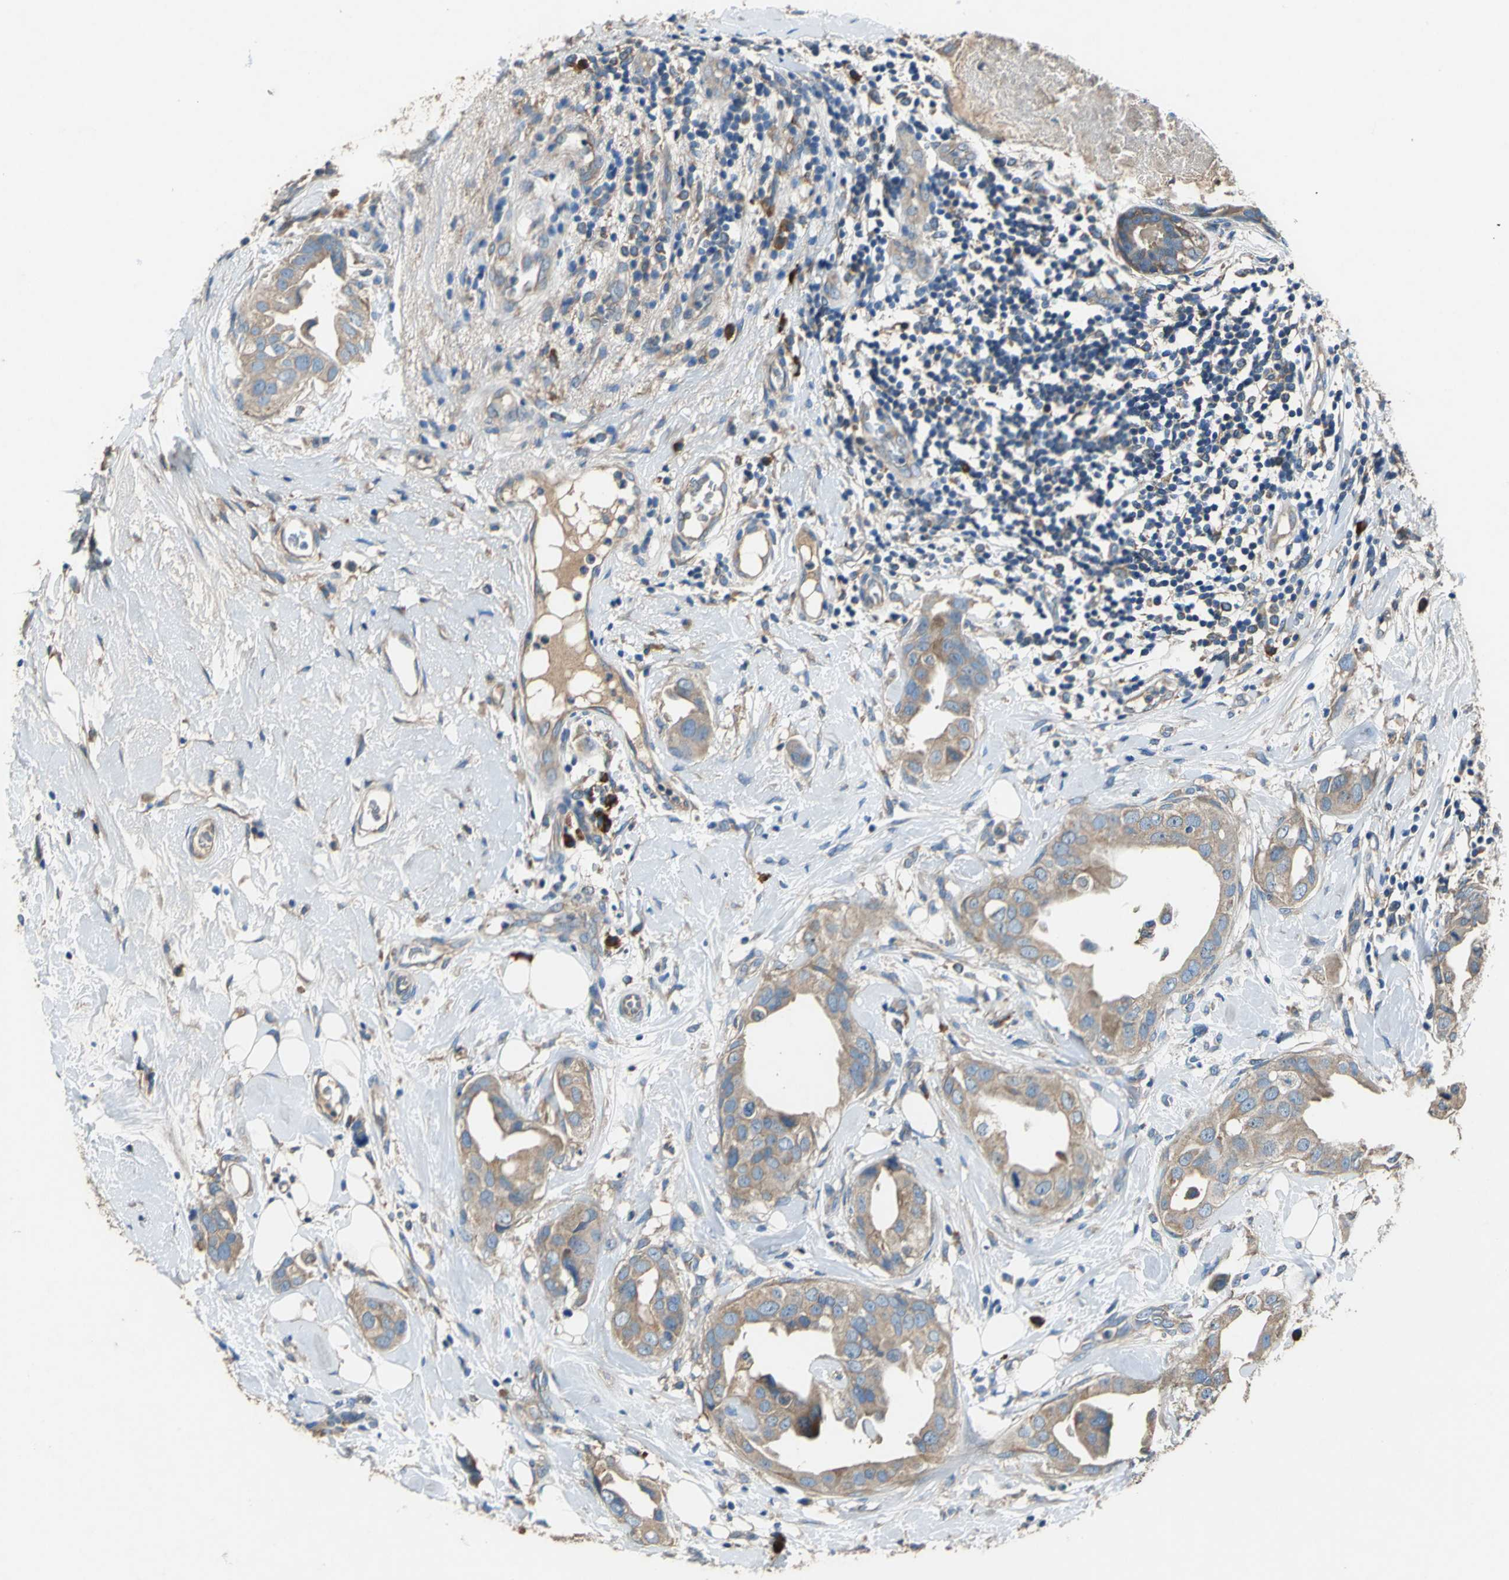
{"staining": {"intensity": "moderate", "quantity": ">75%", "location": "cytoplasmic/membranous"}, "tissue": "breast cancer", "cell_type": "Tumor cells", "image_type": "cancer", "snomed": [{"axis": "morphology", "description": "Duct carcinoma"}, {"axis": "topography", "description": "Breast"}], "caption": "DAB (3,3'-diaminobenzidine) immunohistochemical staining of human invasive ductal carcinoma (breast) exhibits moderate cytoplasmic/membranous protein positivity in approximately >75% of tumor cells.", "gene": "HEPH", "patient": {"sex": "female", "age": 40}}